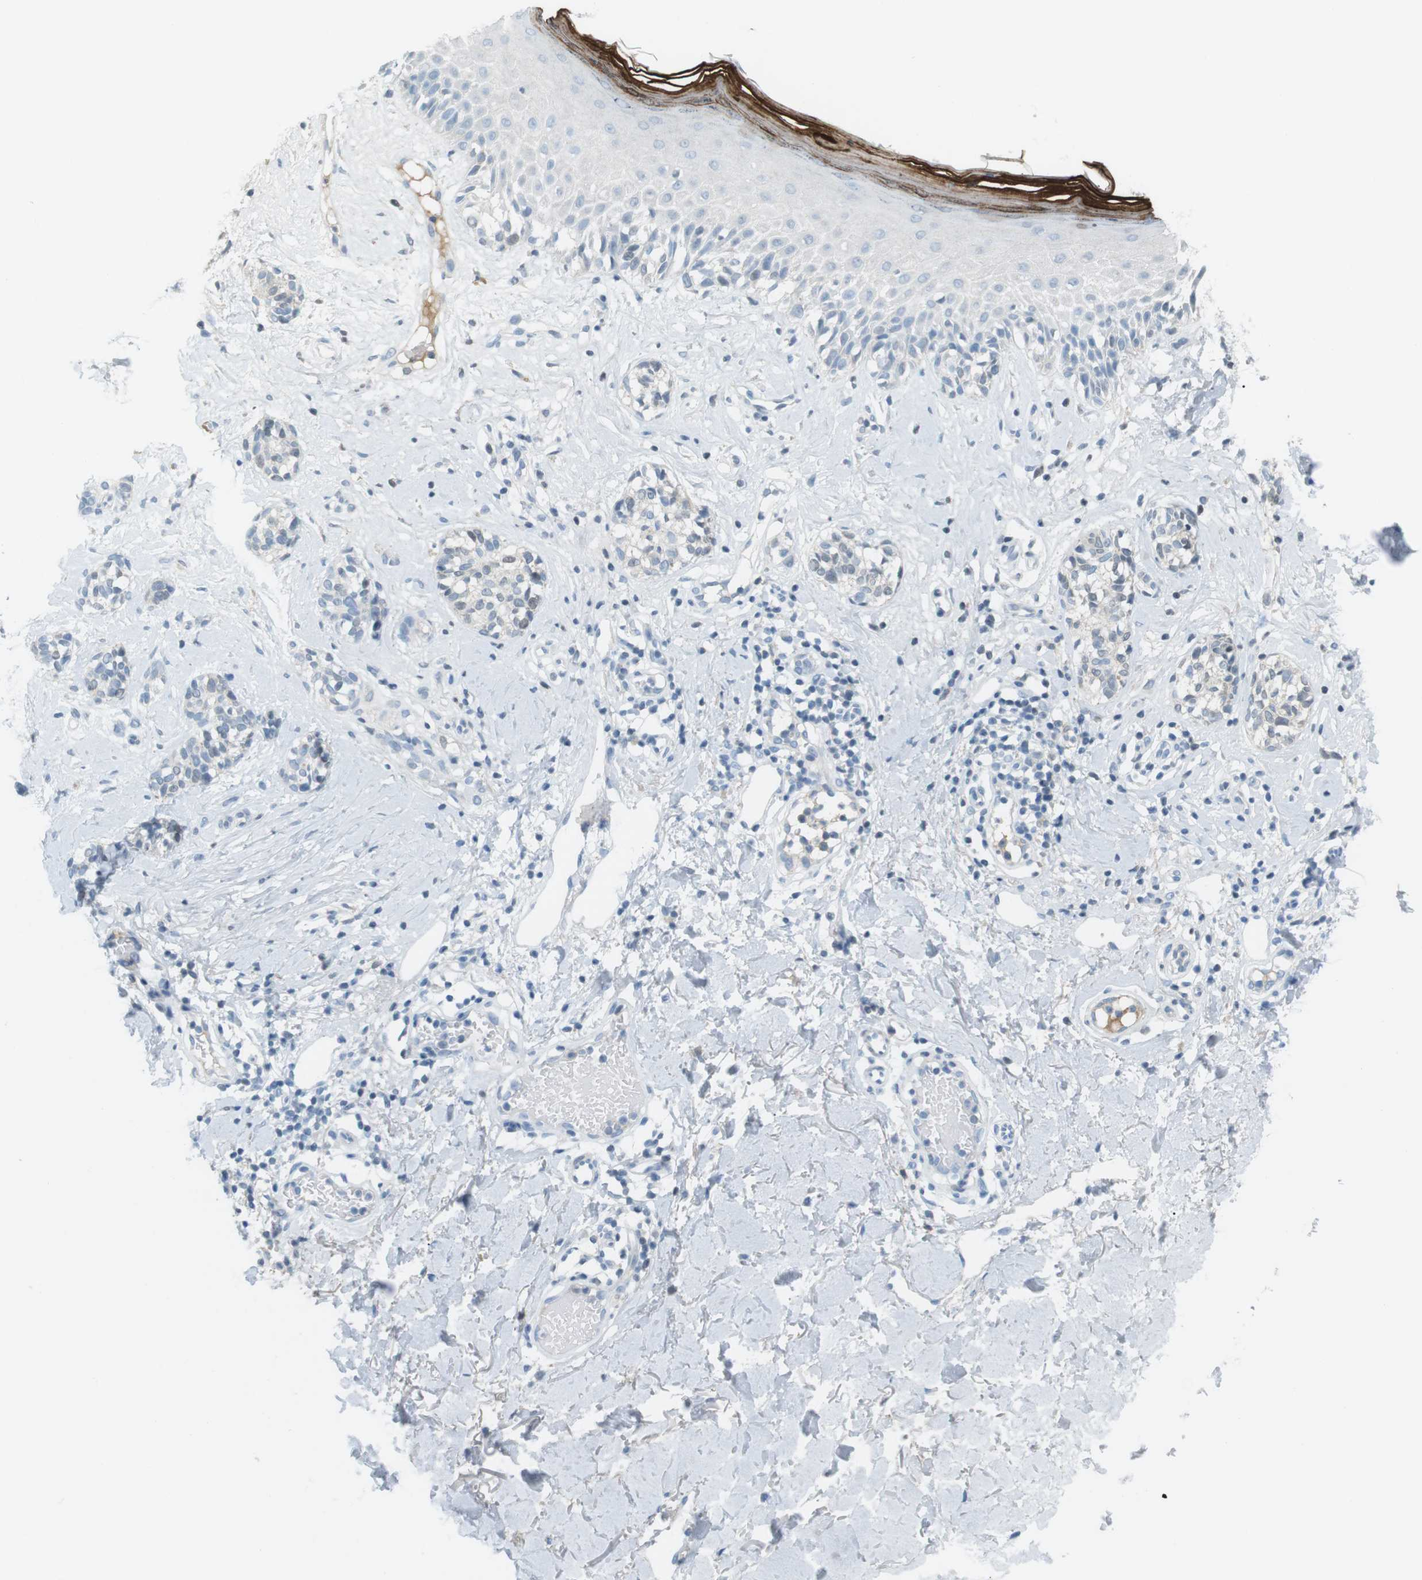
{"staining": {"intensity": "negative", "quantity": "none", "location": "none"}, "tissue": "melanoma", "cell_type": "Tumor cells", "image_type": "cancer", "snomed": [{"axis": "morphology", "description": "Malignant melanoma, NOS"}, {"axis": "topography", "description": "Skin"}], "caption": "Human malignant melanoma stained for a protein using IHC shows no staining in tumor cells.", "gene": "AZGP1", "patient": {"sex": "male", "age": 64}}